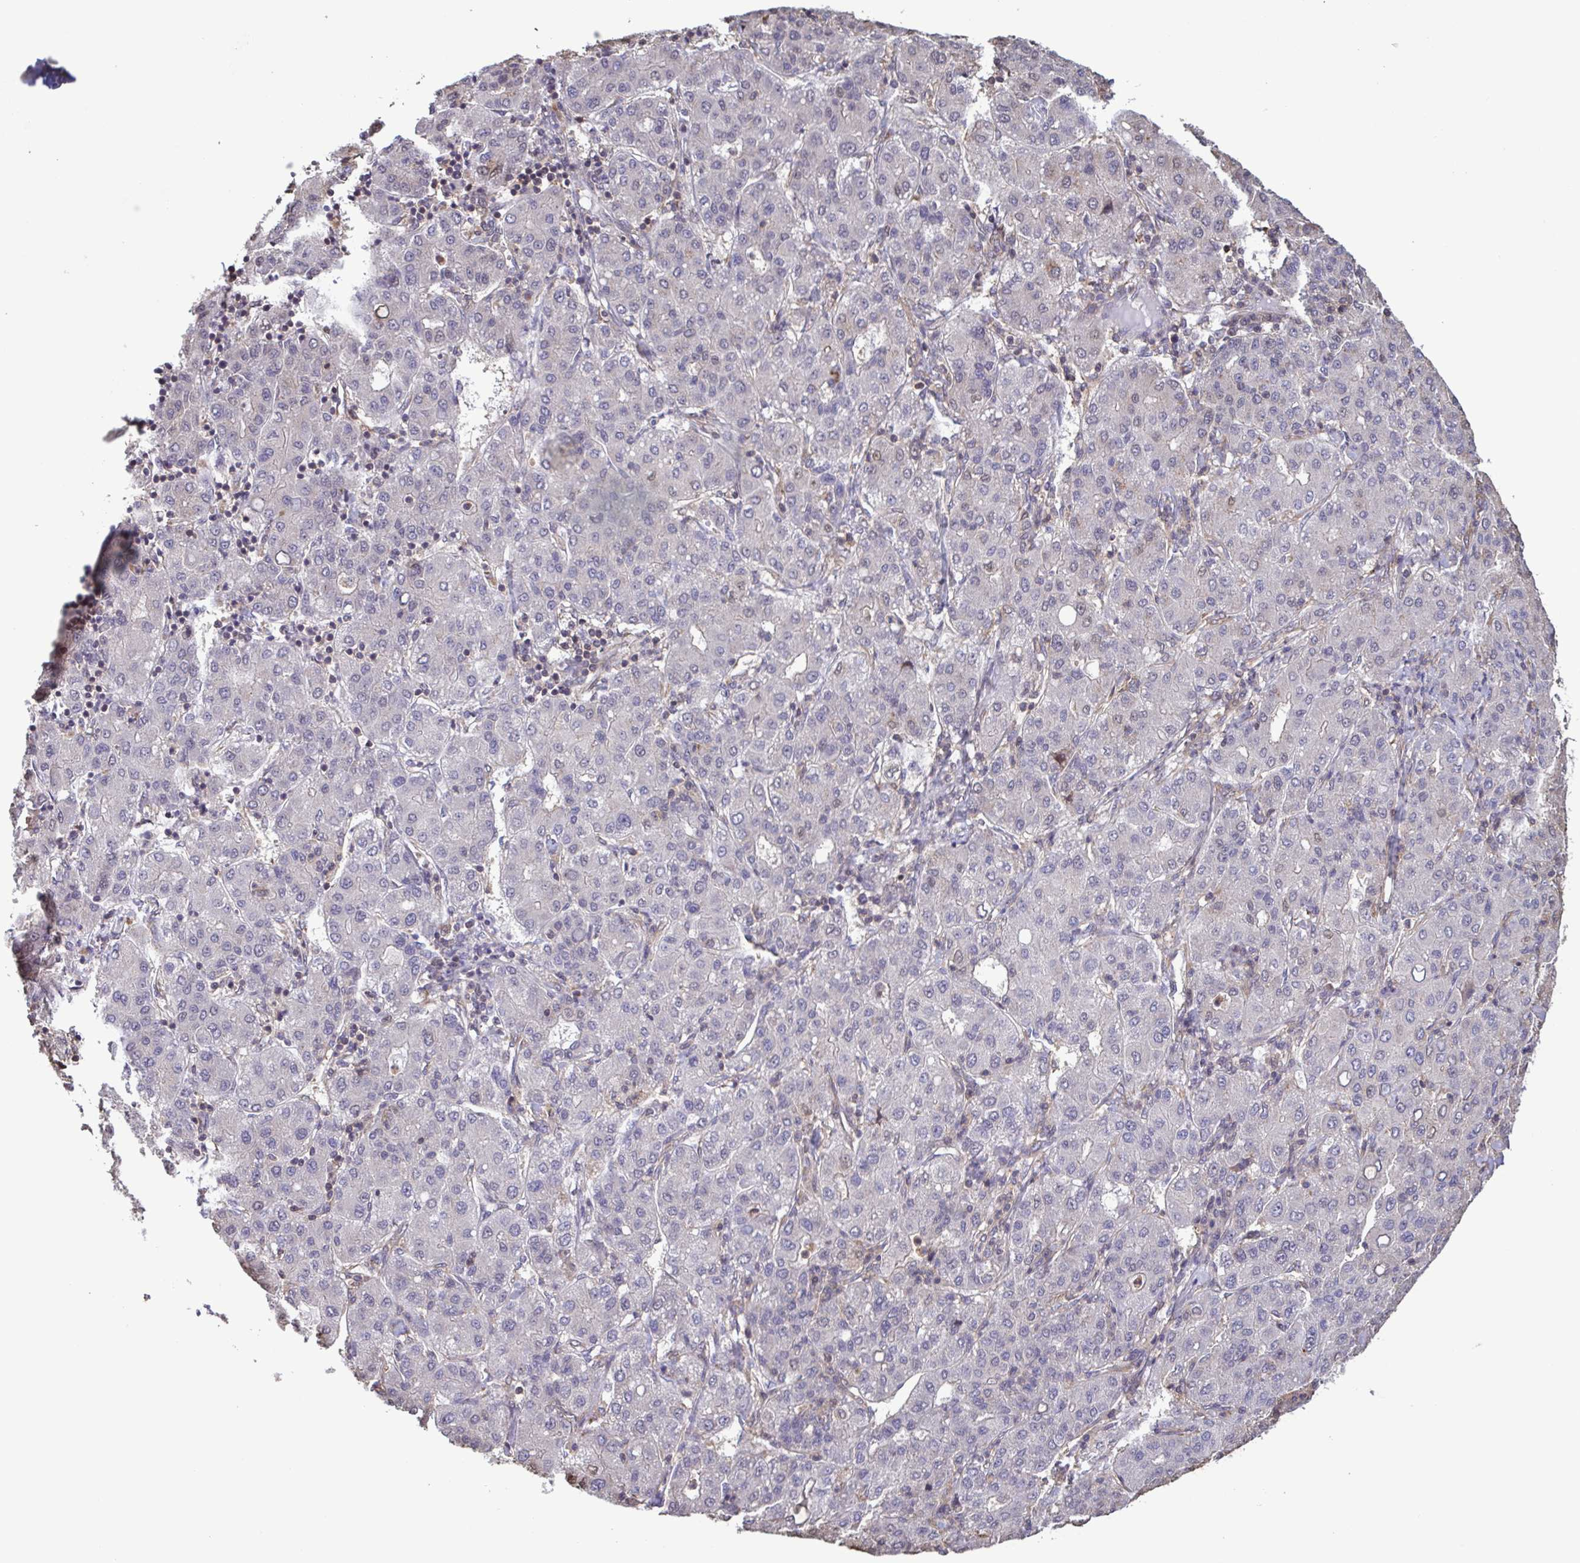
{"staining": {"intensity": "negative", "quantity": "none", "location": "none"}, "tissue": "liver cancer", "cell_type": "Tumor cells", "image_type": "cancer", "snomed": [{"axis": "morphology", "description": "Carcinoma, Hepatocellular, NOS"}, {"axis": "topography", "description": "Liver"}], "caption": "Immunohistochemical staining of human liver cancer demonstrates no significant staining in tumor cells. The staining was performed using DAB to visualize the protein expression in brown, while the nuclei were stained in blue with hematoxylin (Magnification: 20x).", "gene": "ZNF200", "patient": {"sex": "male", "age": 65}}